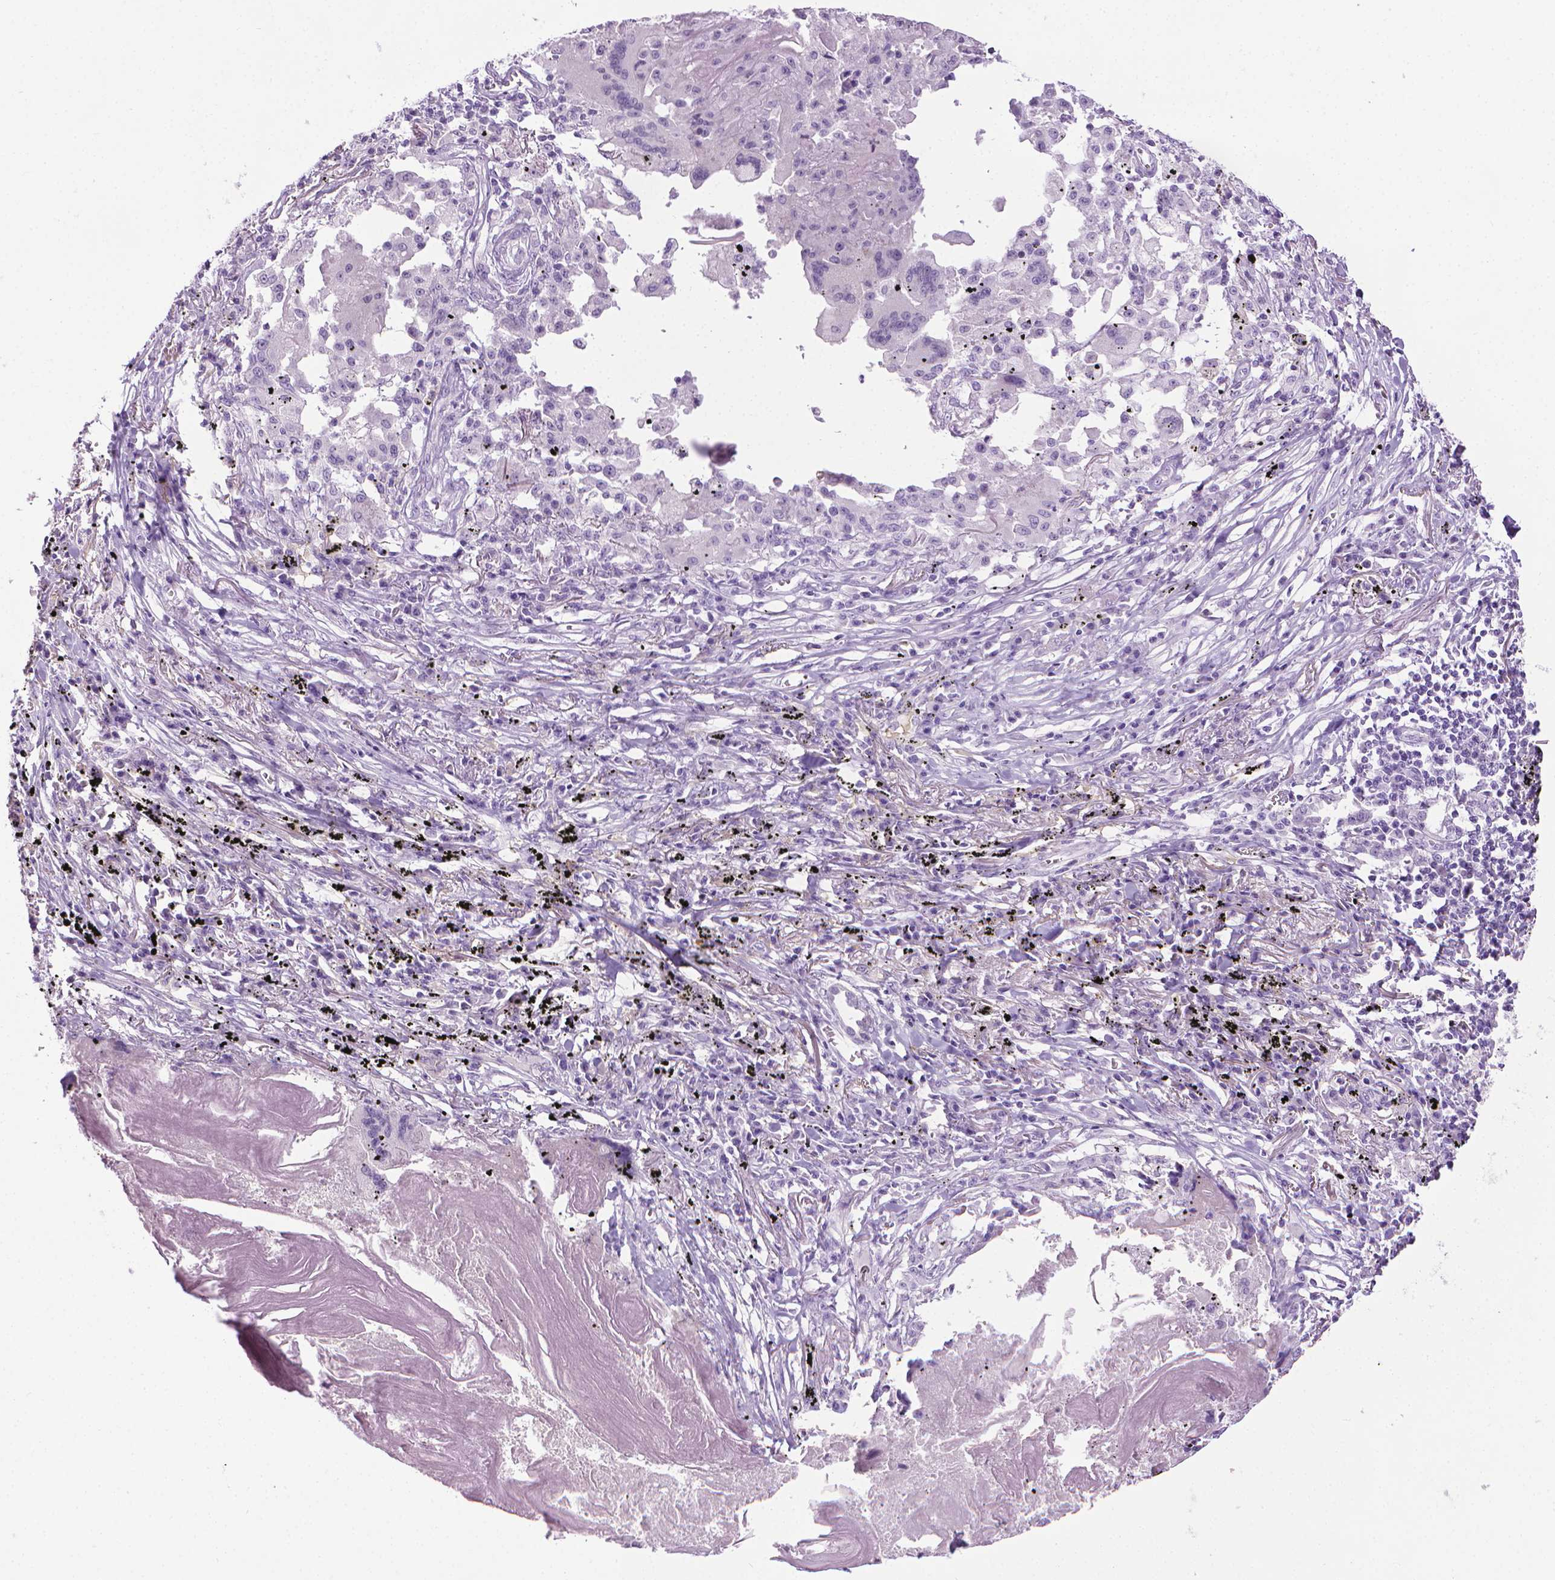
{"staining": {"intensity": "negative", "quantity": "none", "location": "none"}, "tissue": "lung cancer", "cell_type": "Tumor cells", "image_type": "cancer", "snomed": [{"axis": "morphology", "description": "Squamous cell carcinoma, NOS"}, {"axis": "topography", "description": "Lung"}], "caption": "This is an immunohistochemistry histopathology image of lung cancer (squamous cell carcinoma). There is no expression in tumor cells.", "gene": "DNAI7", "patient": {"sex": "male", "age": 78}}